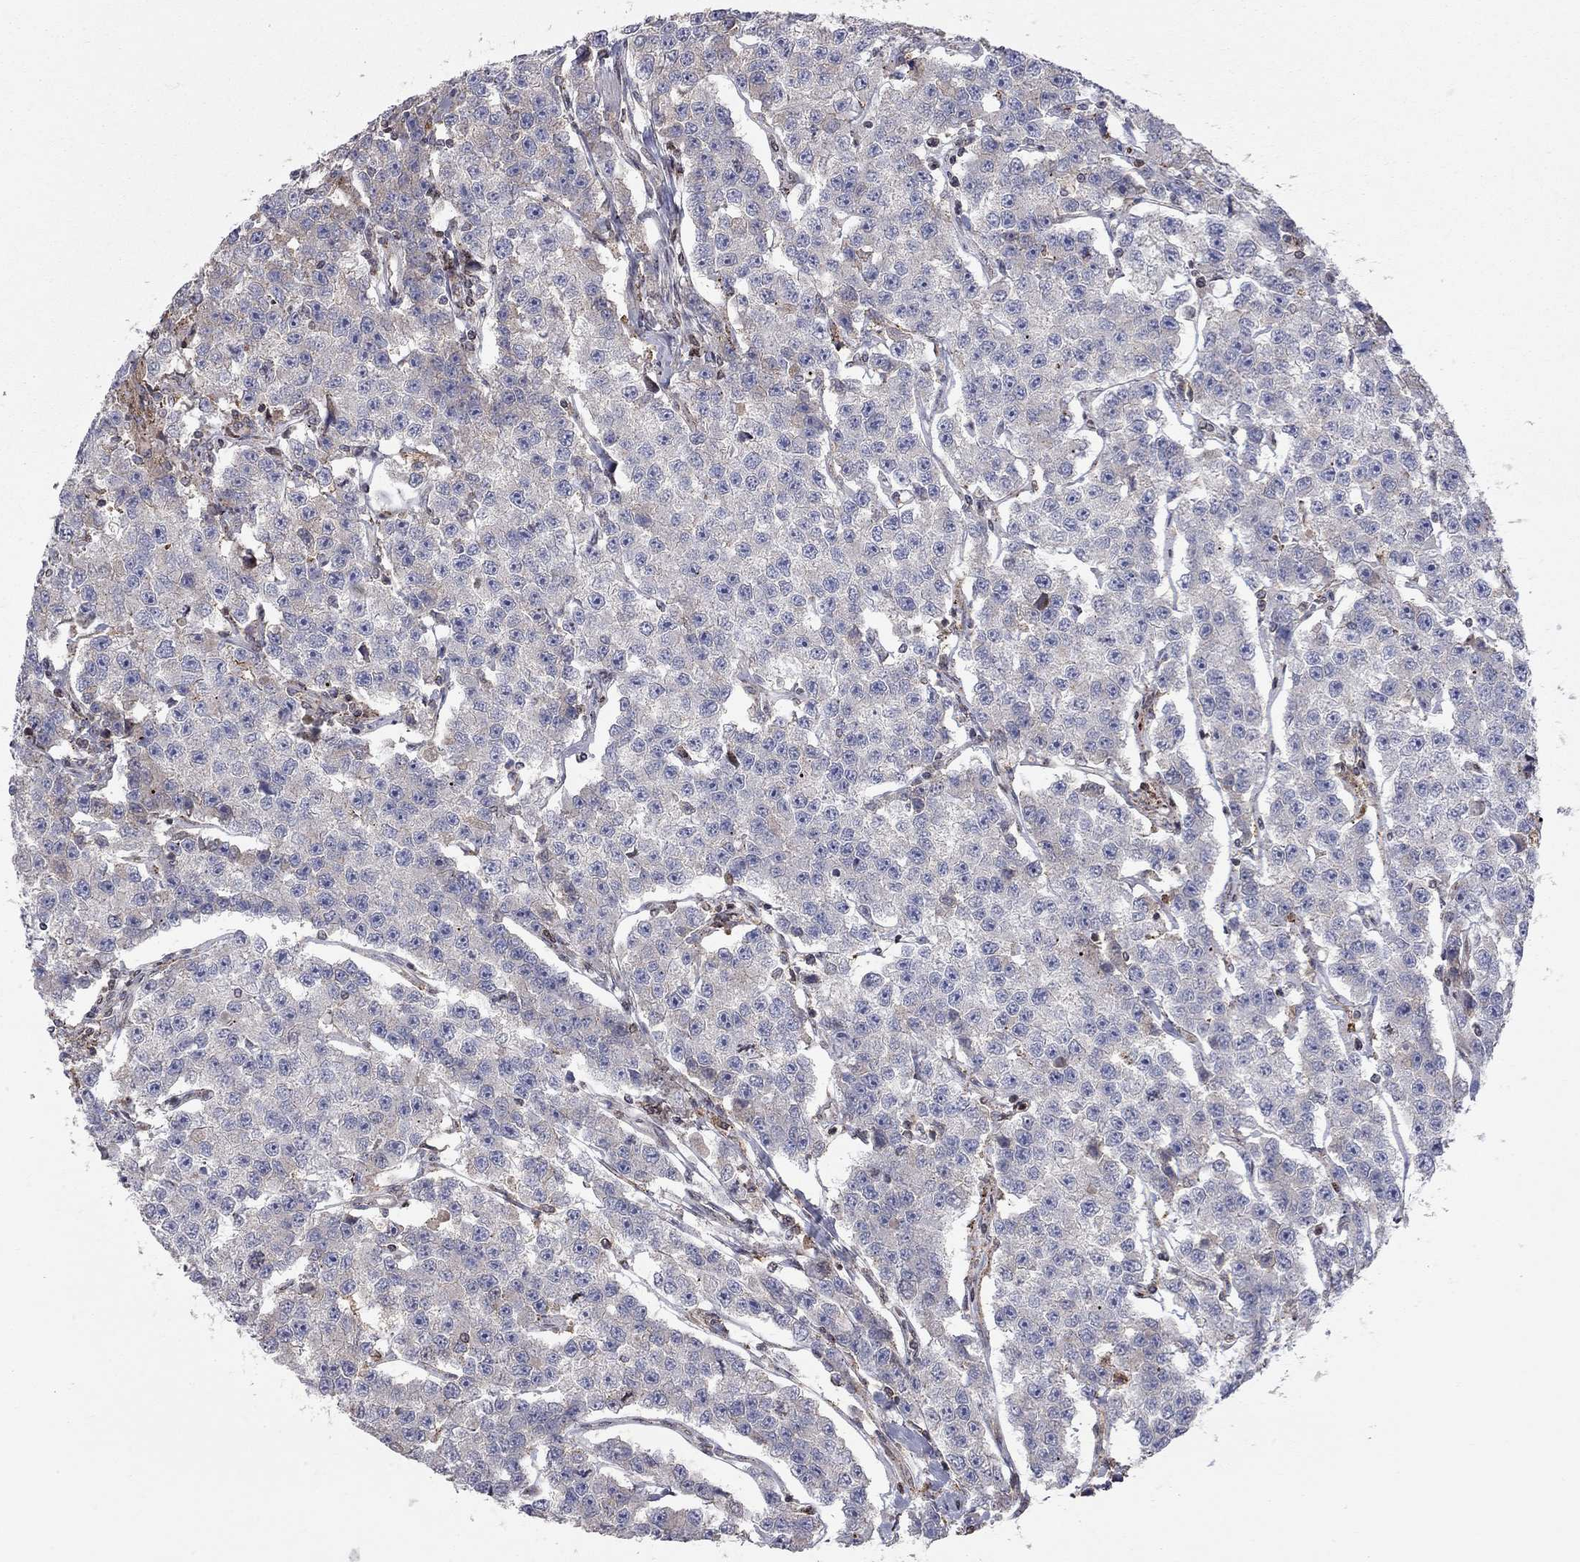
{"staining": {"intensity": "negative", "quantity": "none", "location": "none"}, "tissue": "testis cancer", "cell_type": "Tumor cells", "image_type": "cancer", "snomed": [{"axis": "morphology", "description": "Seminoma, NOS"}, {"axis": "topography", "description": "Testis"}], "caption": "Tumor cells are negative for protein expression in human testis cancer (seminoma).", "gene": "ERN2", "patient": {"sex": "male", "age": 59}}